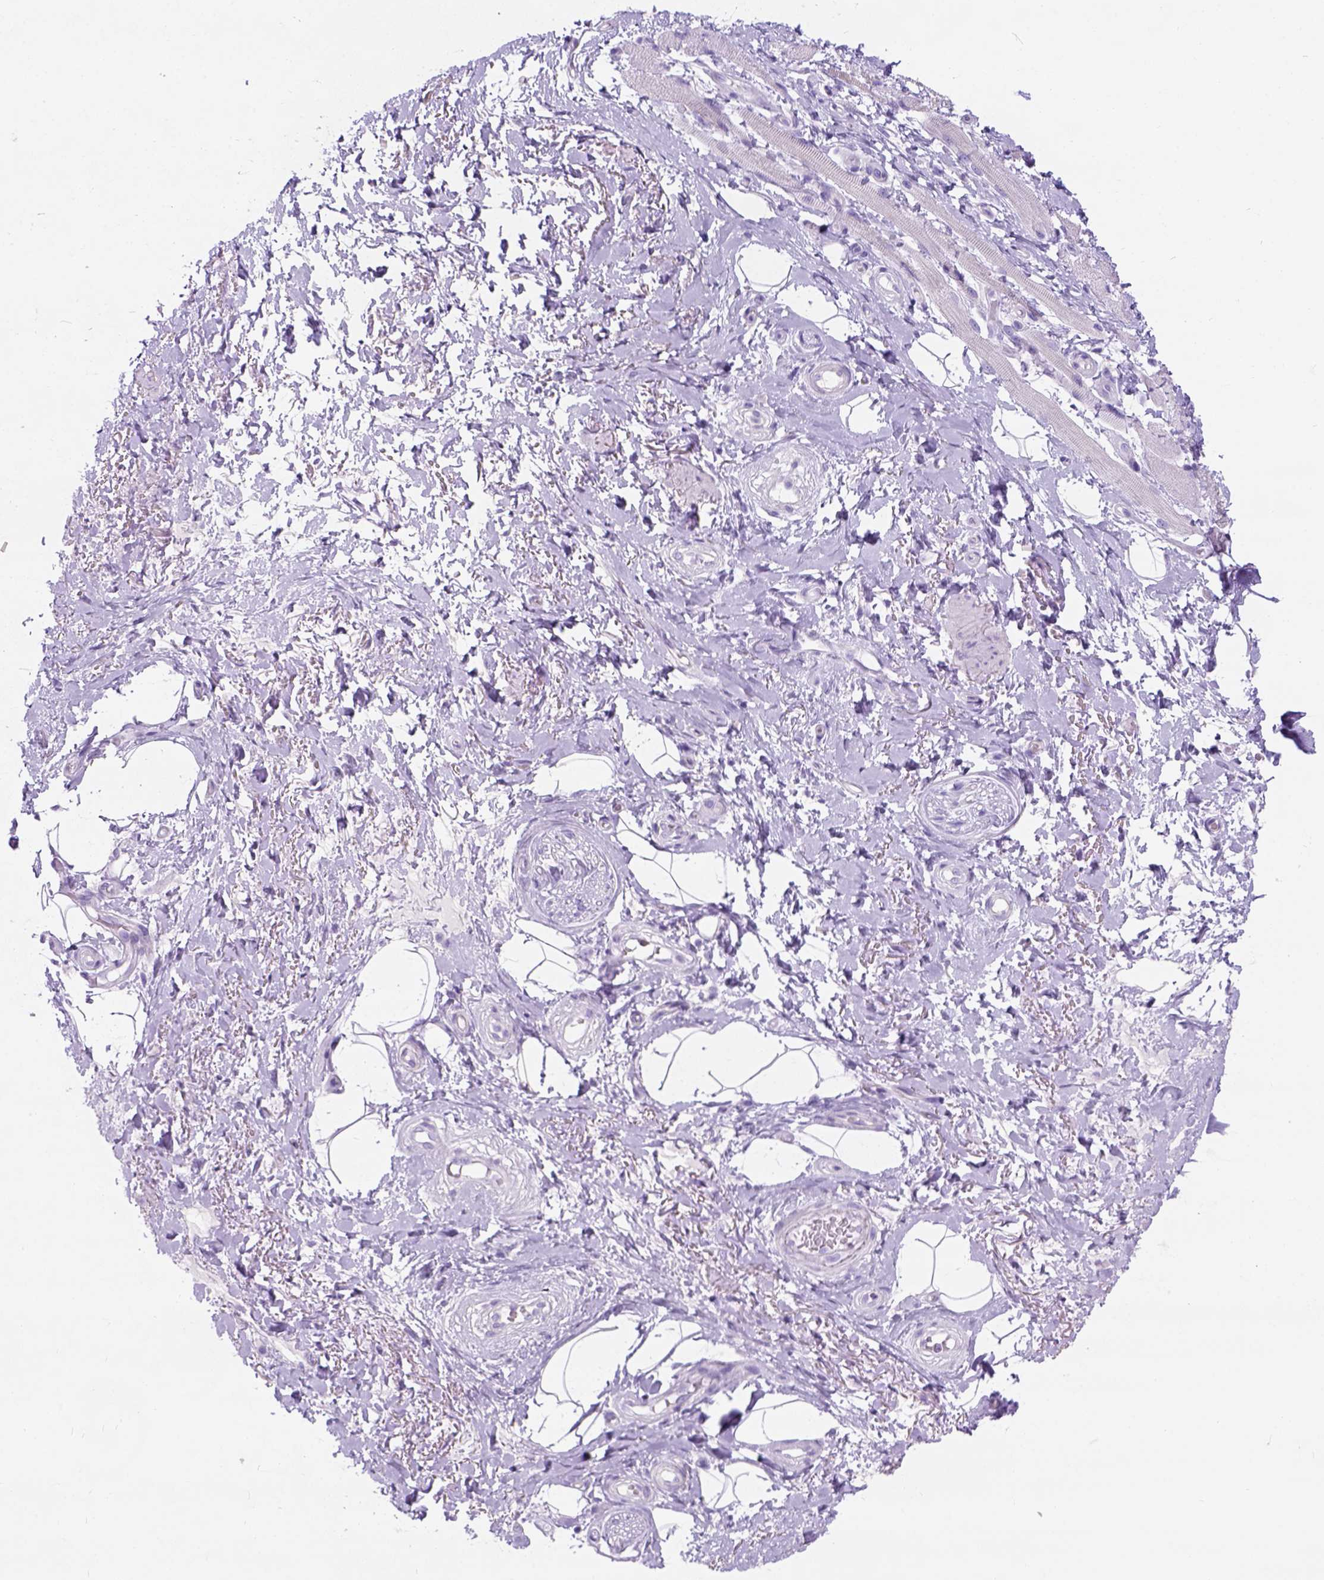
{"staining": {"intensity": "negative", "quantity": "none", "location": "none"}, "tissue": "adipose tissue", "cell_type": "Adipocytes", "image_type": "normal", "snomed": [{"axis": "morphology", "description": "Normal tissue, NOS"}, {"axis": "topography", "description": "Anal"}, {"axis": "topography", "description": "Peripheral nerve tissue"}], "caption": "This is a histopathology image of immunohistochemistry staining of normal adipose tissue, which shows no staining in adipocytes. Brightfield microscopy of immunohistochemistry (IHC) stained with DAB (brown) and hematoxylin (blue), captured at high magnification.", "gene": "C7orf57", "patient": {"sex": "male", "age": 53}}